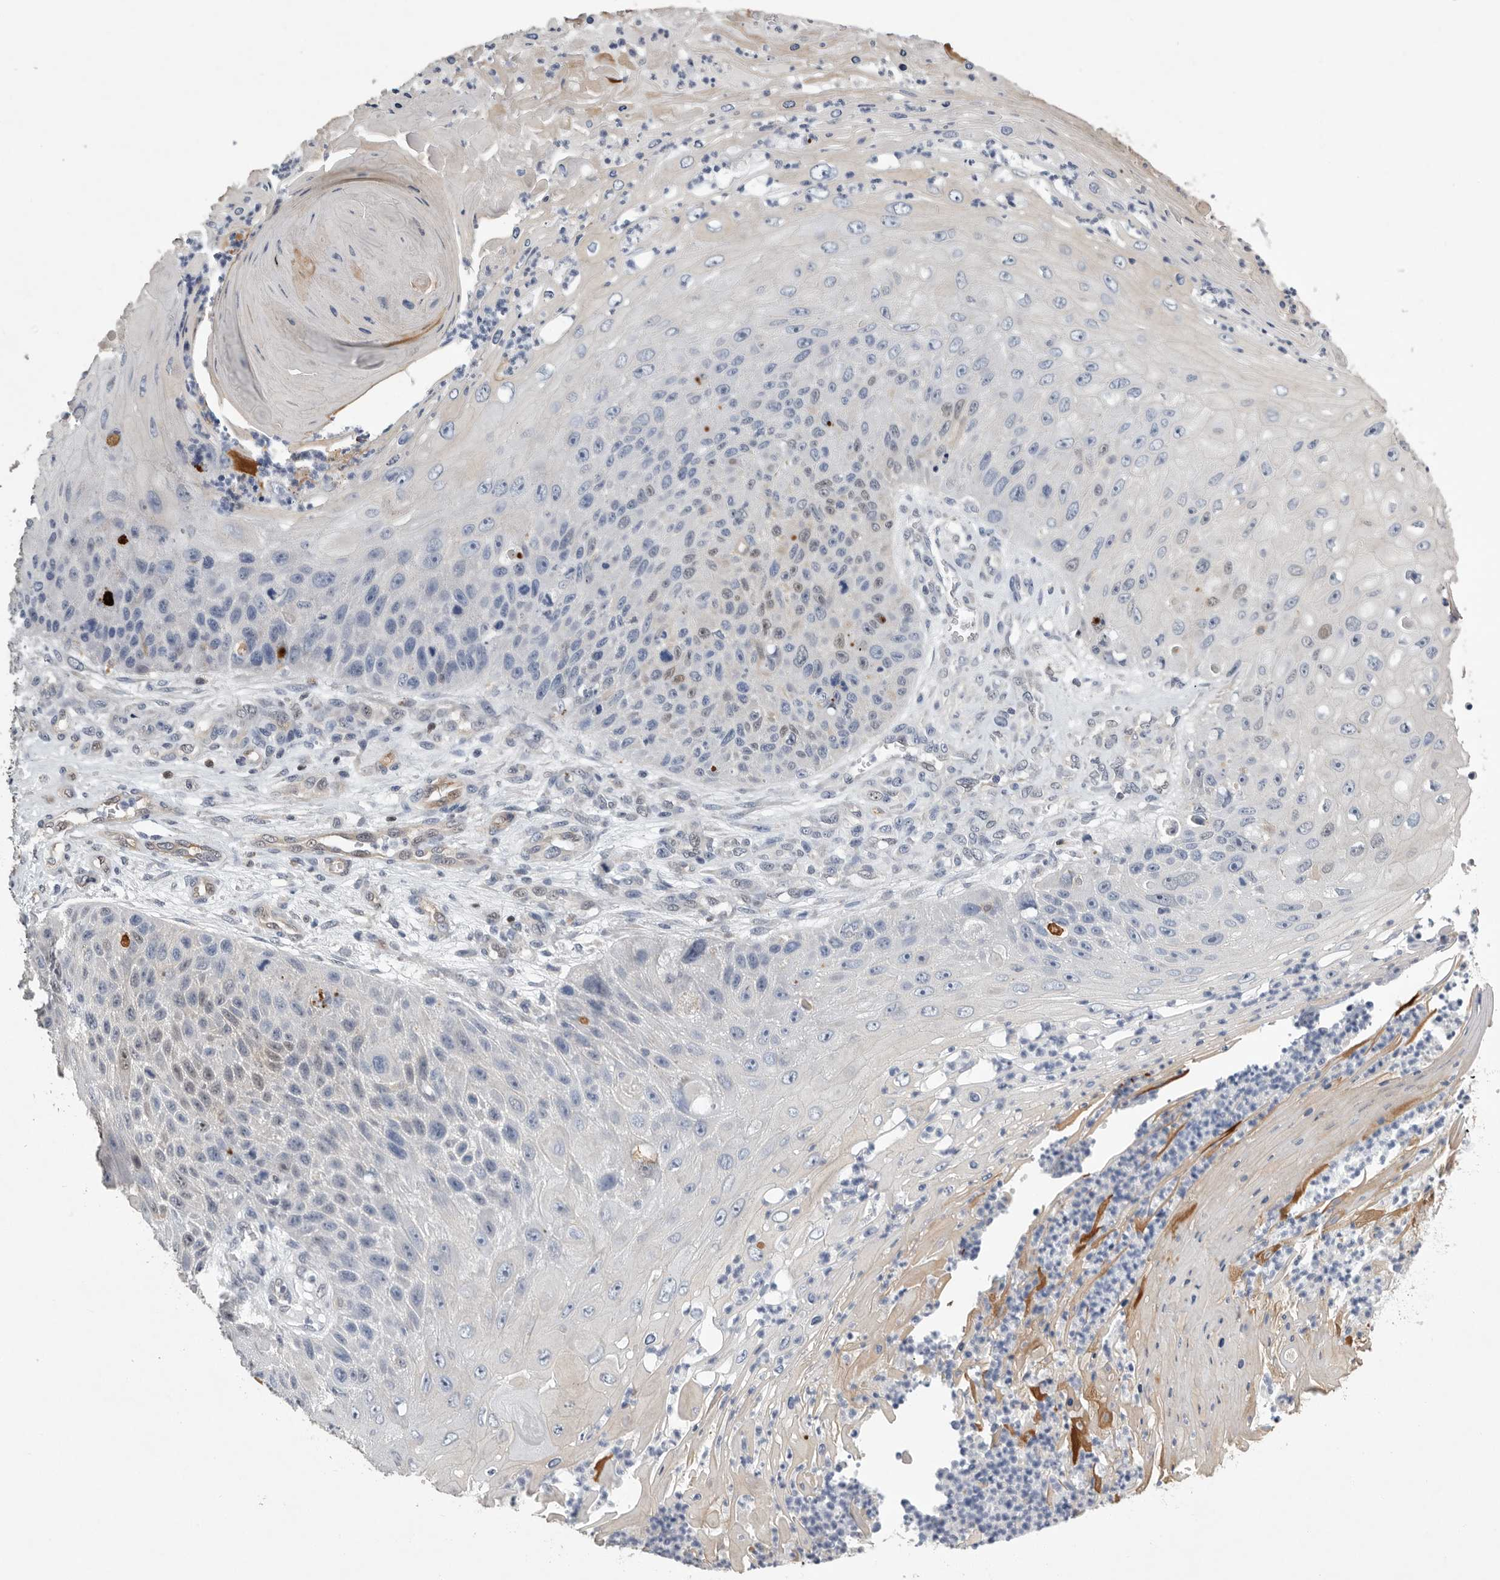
{"staining": {"intensity": "weak", "quantity": "<25%", "location": "cytoplasmic/membranous,nuclear"}, "tissue": "skin cancer", "cell_type": "Tumor cells", "image_type": "cancer", "snomed": [{"axis": "morphology", "description": "Squamous cell carcinoma, NOS"}, {"axis": "topography", "description": "Skin"}], "caption": "Tumor cells are negative for protein expression in human skin squamous cell carcinoma. (DAB immunohistochemistry, high magnification).", "gene": "PDCD4", "patient": {"sex": "female", "age": 88}}